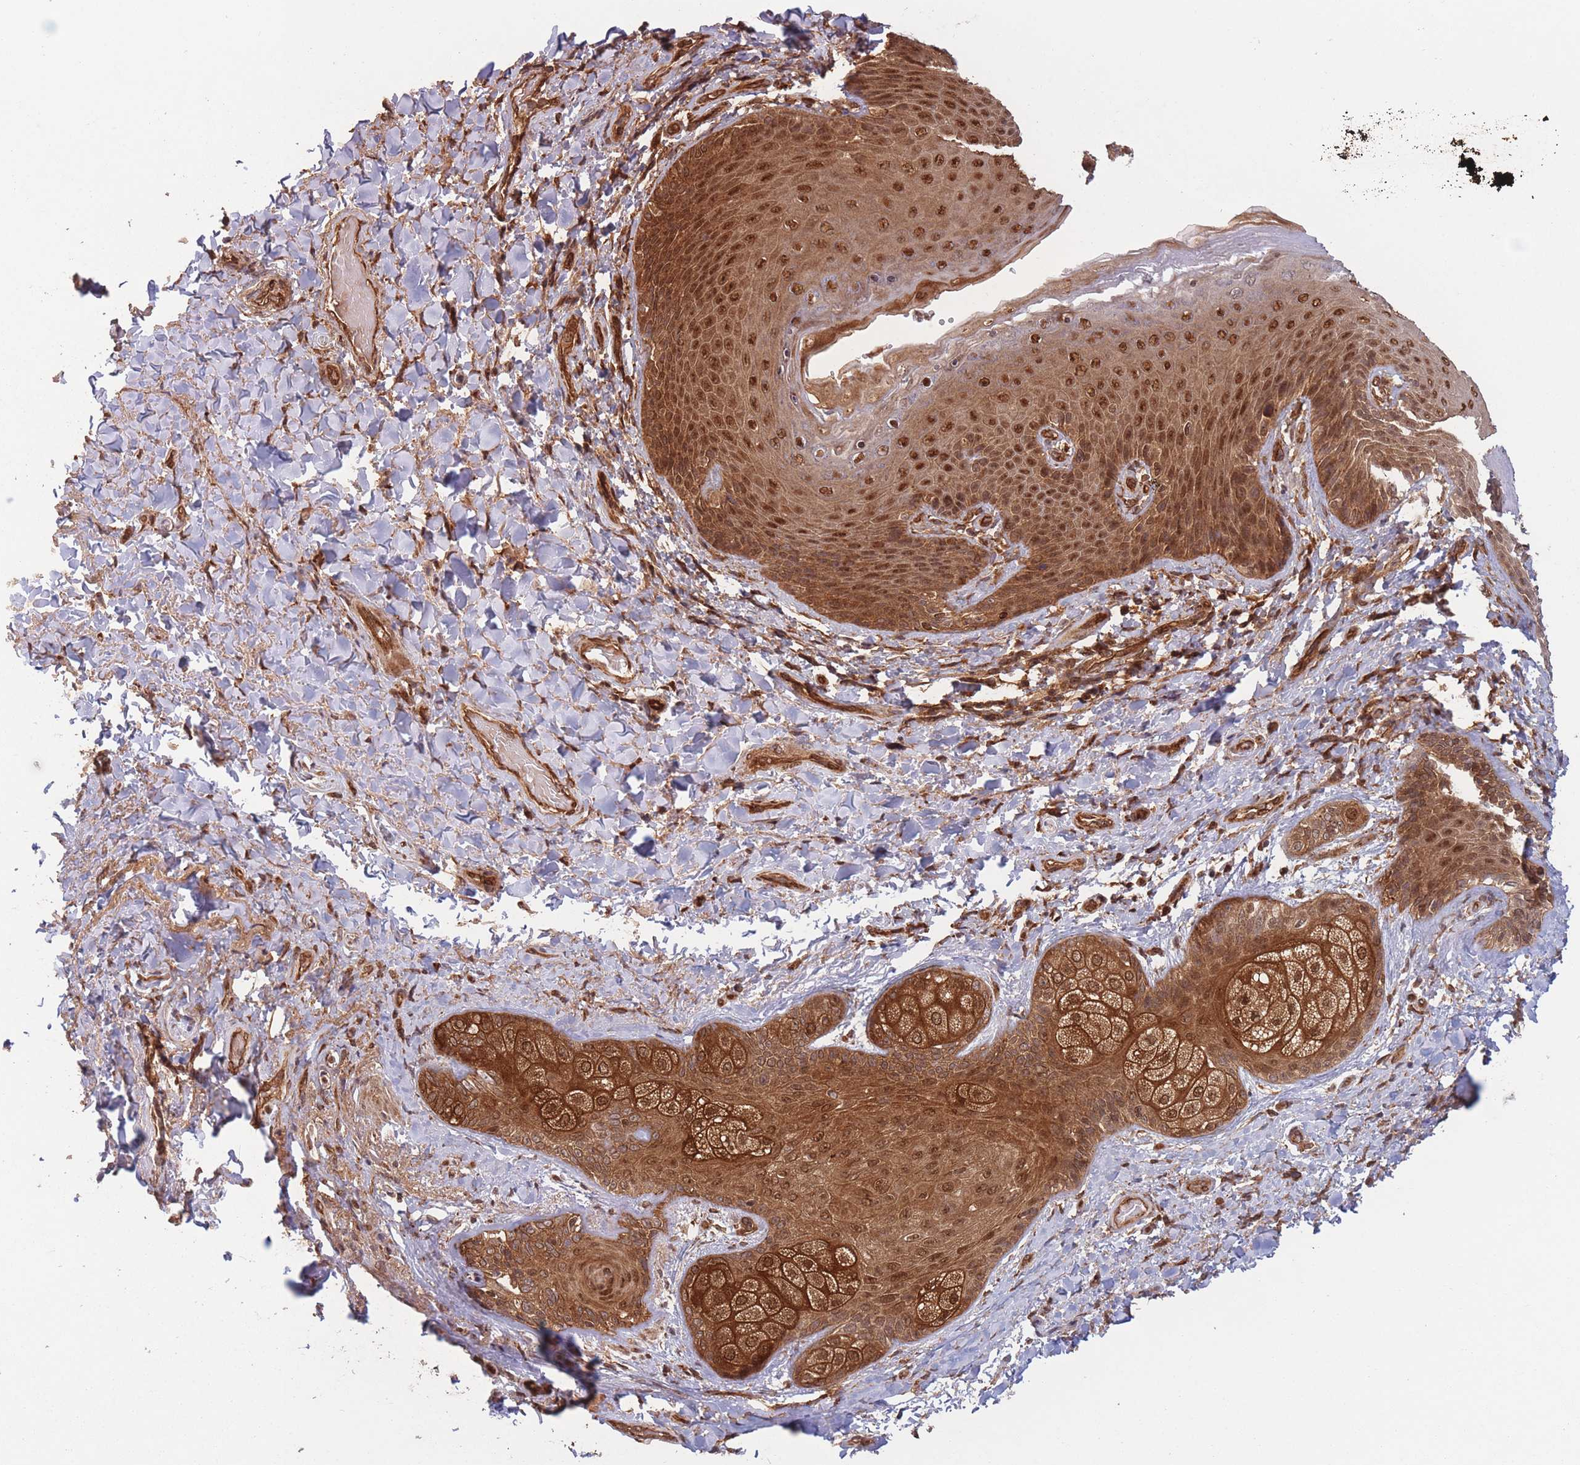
{"staining": {"intensity": "strong", "quantity": ">75%", "location": "cytoplasmic/membranous,nuclear"}, "tissue": "skin", "cell_type": "Epidermal cells", "image_type": "normal", "snomed": [{"axis": "morphology", "description": "Normal tissue, NOS"}, {"axis": "topography", "description": "Anal"}], "caption": "The image demonstrates immunohistochemical staining of benign skin. There is strong cytoplasmic/membranous,nuclear staining is present in approximately >75% of epidermal cells.", "gene": "PODXL2", "patient": {"sex": "female", "age": 89}}